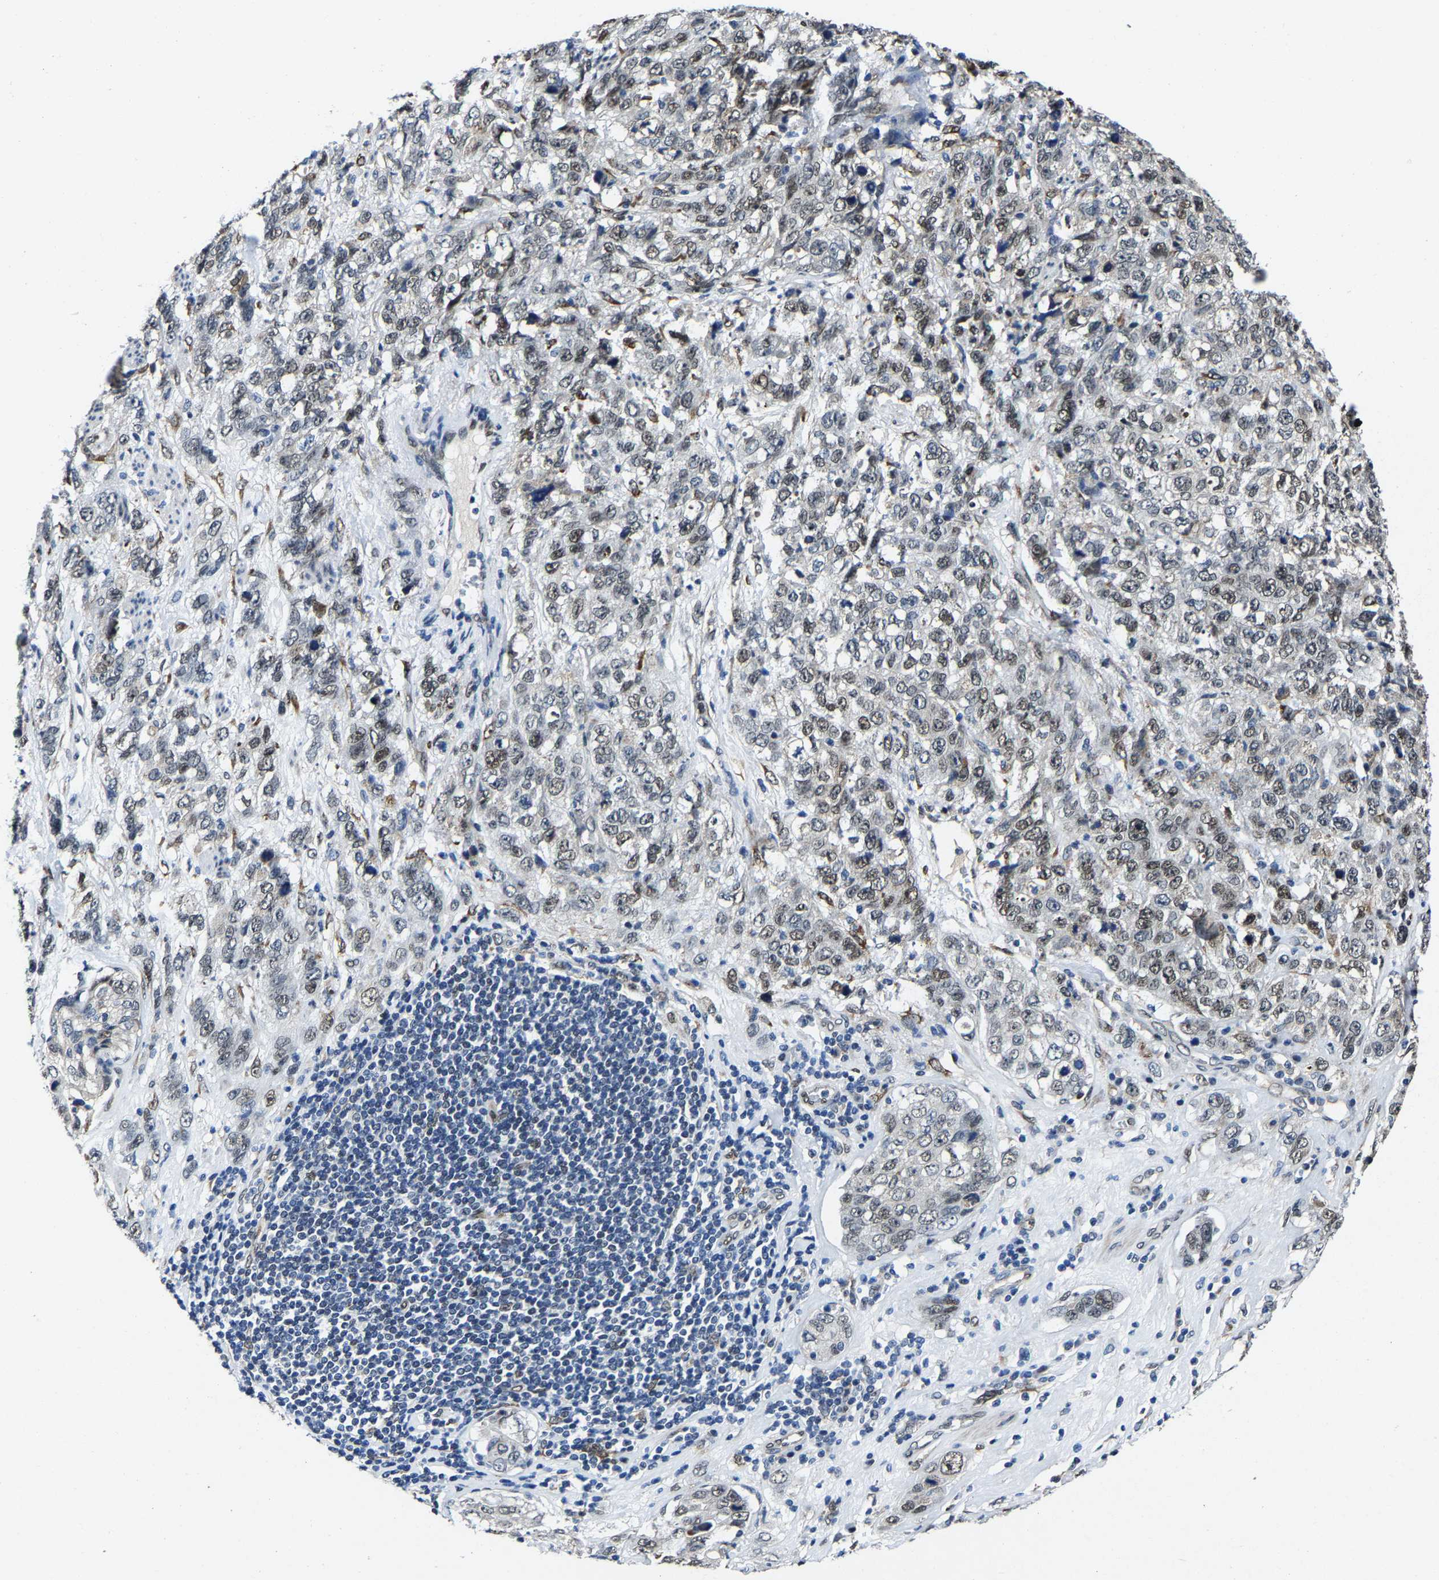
{"staining": {"intensity": "weak", "quantity": "25%-75%", "location": "nuclear"}, "tissue": "stomach cancer", "cell_type": "Tumor cells", "image_type": "cancer", "snomed": [{"axis": "morphology", "description": "Adenocarcinoma, NOS"}, {"axis": "topography", "description": "Stomach"}], "caption": "A high-resolution photomicrograph shows immunohistochemistry staining of stomach cancer, which exhibits weak nuclear staining in approximately 25%-75% of tumor cells. Immunohistochemistry stains the protein of interest in brown and the nuclei are stained blue.", "gene": "METTL1", "patient": {"sex": "male", "age": 48}}